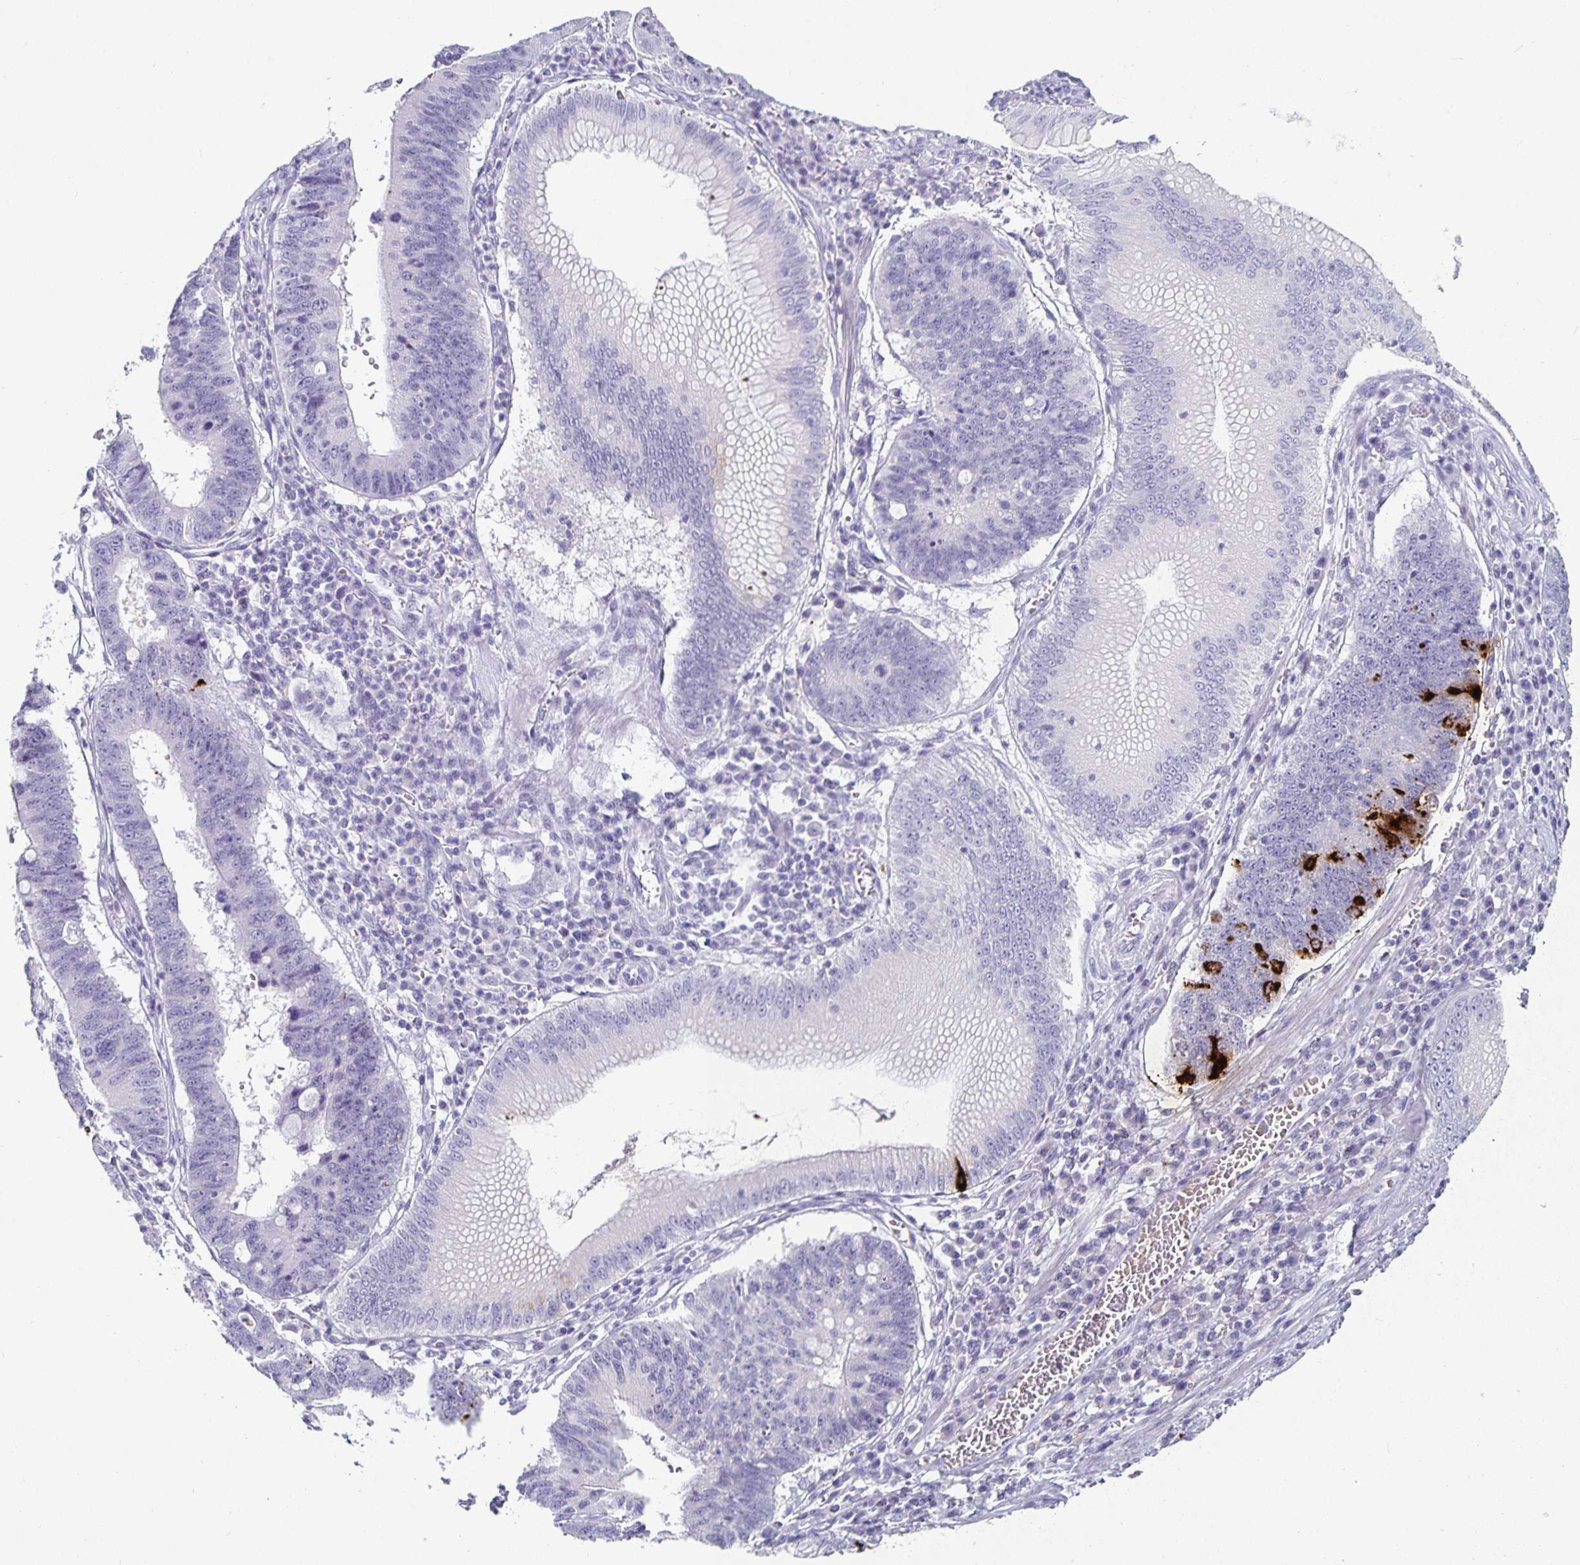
{"staining": {"intensity": "negative", "quantity": "none", "location": "none"}, "tissue": "stomach cancer", "cell_type": "Tumor cells", "image_type": "cancer", "snomed": [{"axis": "morphology", "description": "Adenocarcinoma, NOS"}, {"axis": "topography", "description": "Stomach"}], "caption": "High magnification brightfield microscopy of stomach adenocarcinoma stained with DAB (brown) and counterstained with hematoxylin (blue): tumor cells show no significant staining. (Immunohistochemistry, brightfield microscopy, high magnification).", "gene": "CHGA", "patient": {"sex": "male", "age": 59}}